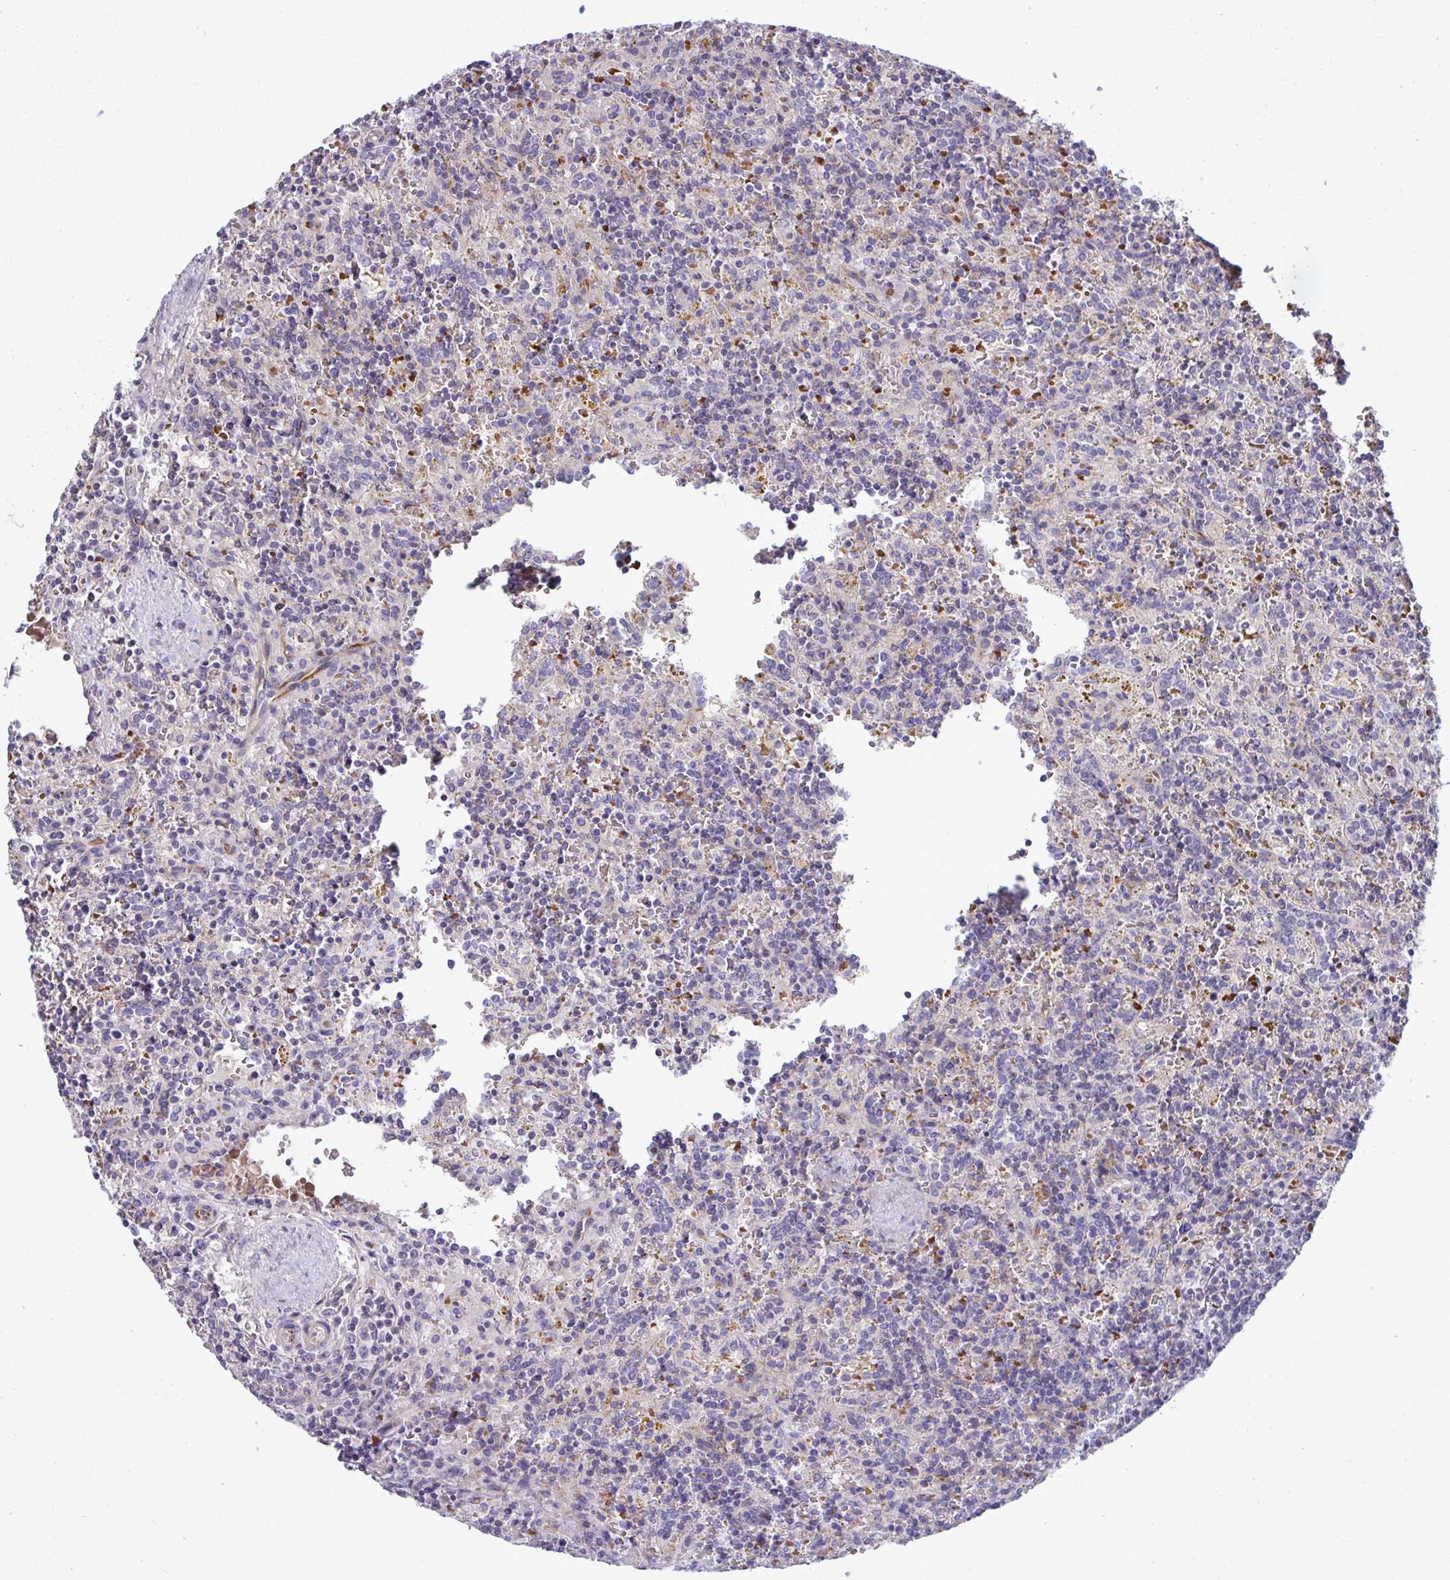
{"staining": {"intensity": "negative", "quantity": "none", "location": "none"}, "tissue": "lymphoma", "cell_type": "Tumor cells", "image_type": "cancer", "snomed": [{"axis": "morphology", "description": "Malignant lymphoma, non-Hodgkin's type, Low grade"}, {"axis": "topography", "description": "Spleen"}], "caption": "Tumor cells show no significant expression in lymphoma.", "gene": "SLC14A1", "patient": {"sex": "male", "age": 67}}